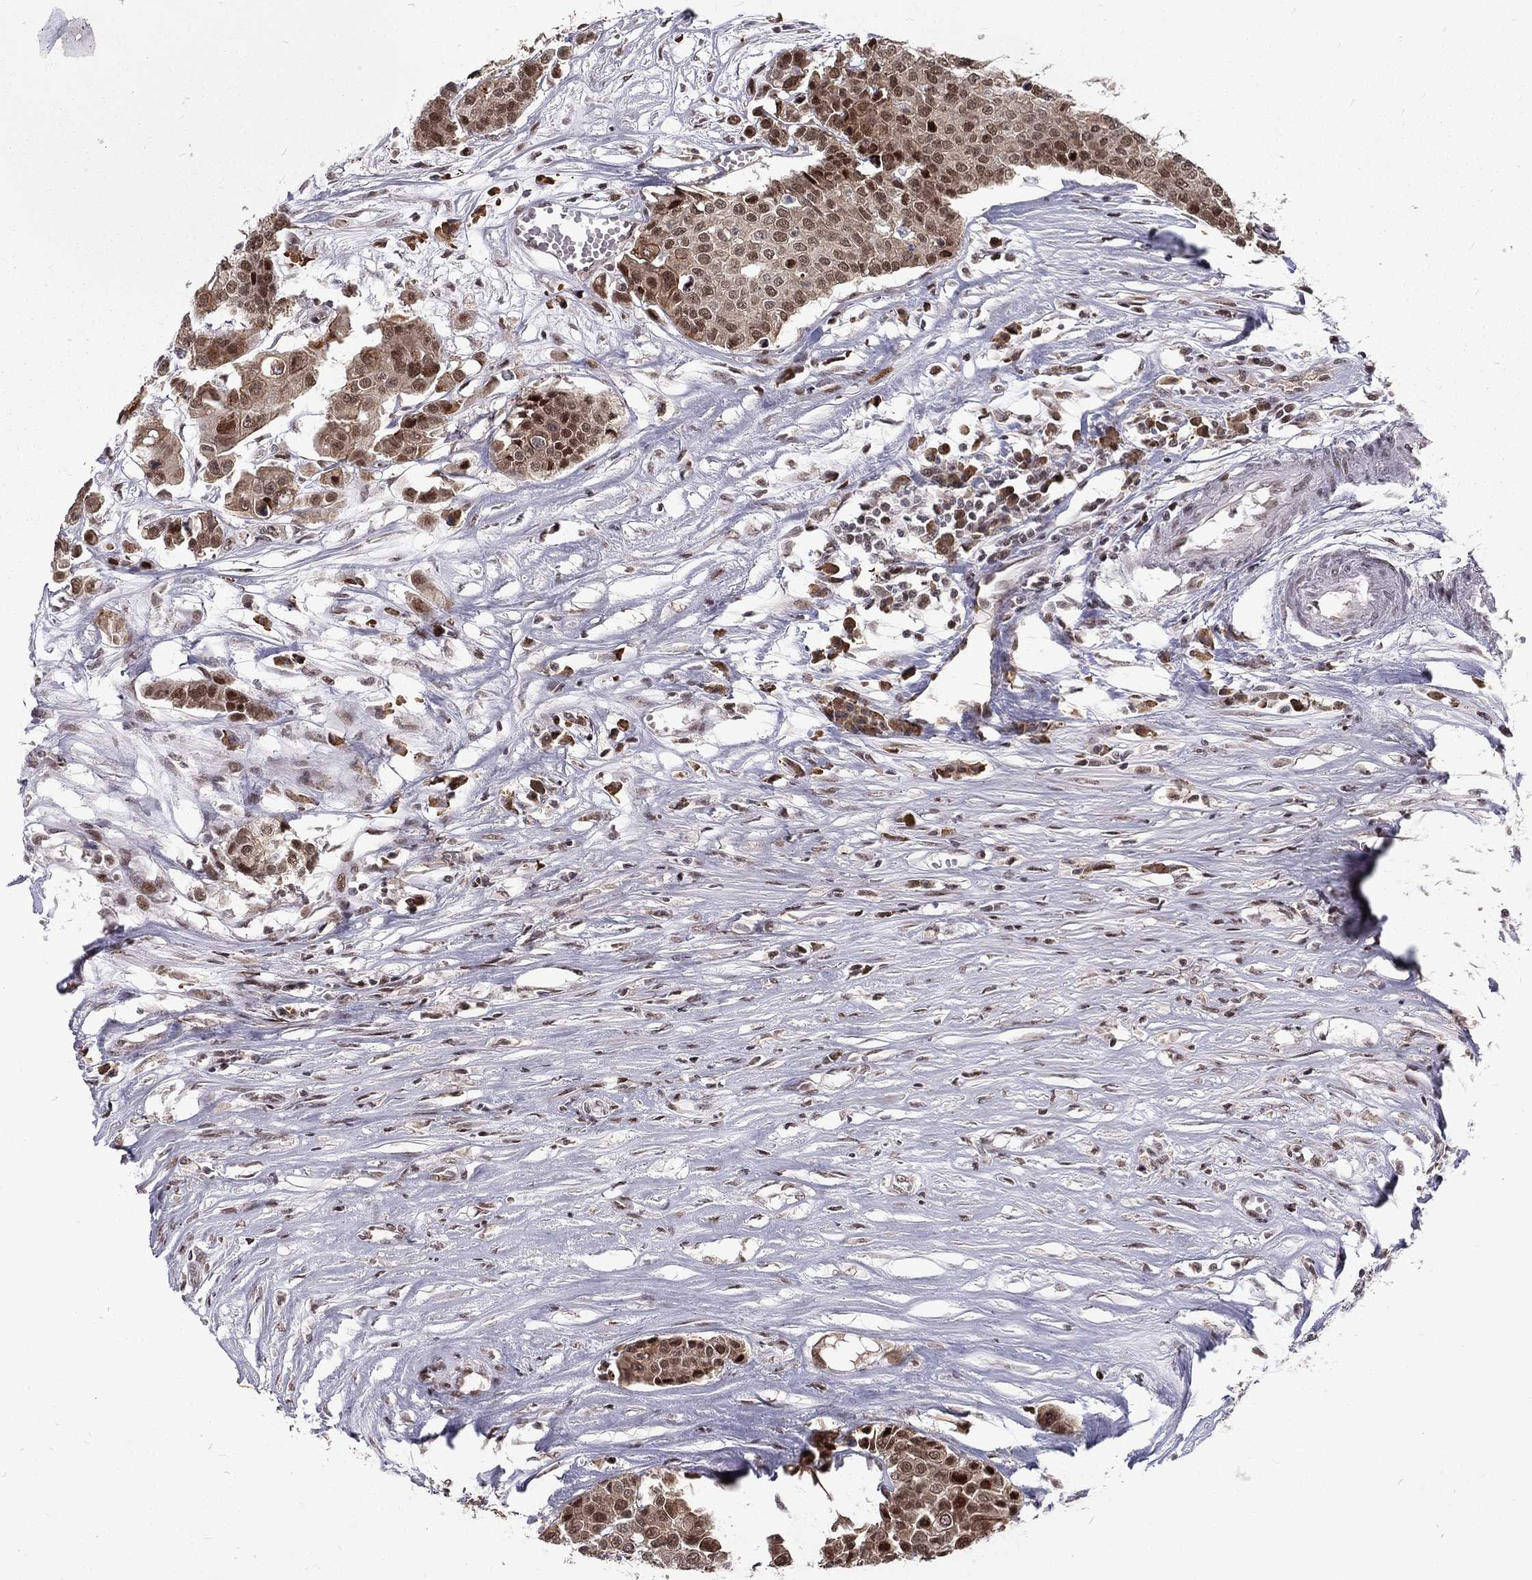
{"staining": {"intensity": "moderate", "quantity": "25%-75%", "location": "cytoplasmic/membranous,nuclear"}, "tissue": "carcinoid", "cell_type": "Tumor cells", "image_type": "cancer", "snomed": [{"axis": "morphology", "description": "Carcinoid, malignant, NOS"}, {"axis": "topography", "description": "Colon"}], "caption": "There is medium levels of moderate cytoplasmic/membranous and nuclear staining in tumor cells of carcinoid (malignant), as demonstrated by immunohistochemical staining (brown color).", "gene": "TCEAL1", "patient": {"sex": "male", "age": 81}}